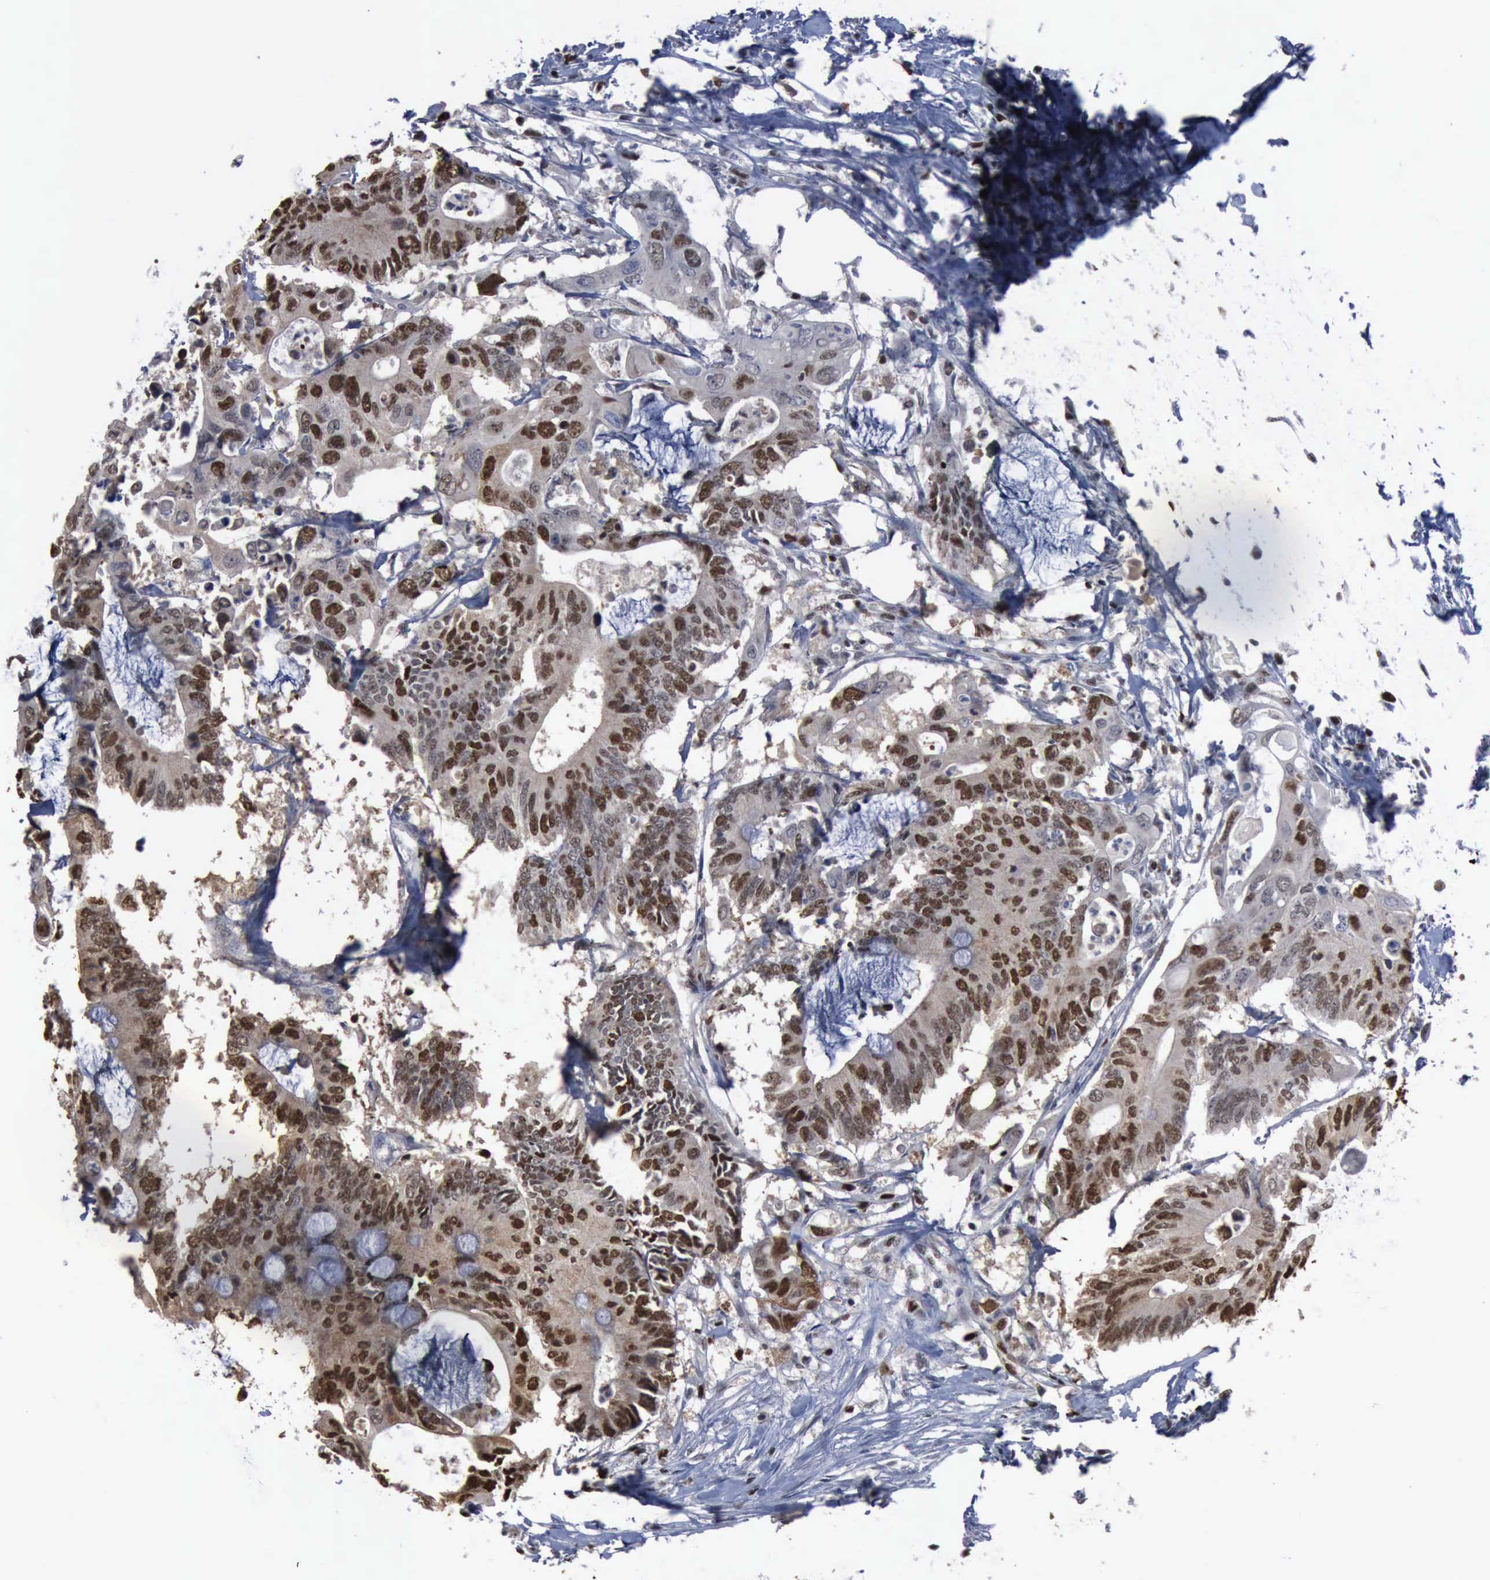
{"staining": {"intensity": "moderate", "quantity": "25%-75%", "location": "nuclear"}, "tissue": "colorectal cancer", "cell_type": "Tumor cells", "image_type": "cancer", "snomed": [{"axis": "morphology", "description": "Adenocarcinoma, NOS"}, {"axis": "topography", "description": "Colon"}], "caption": "Colorectal cancer (adenocarcinoma) was stained to show a protein in brown. There is medium levels of moderate nuclear staining in about 25%-75% of tumor cells. (IHC, brightfield microscopy, high magnification).", "gene": "PCNA", "patient": {"sex": "male", "age": 71}}